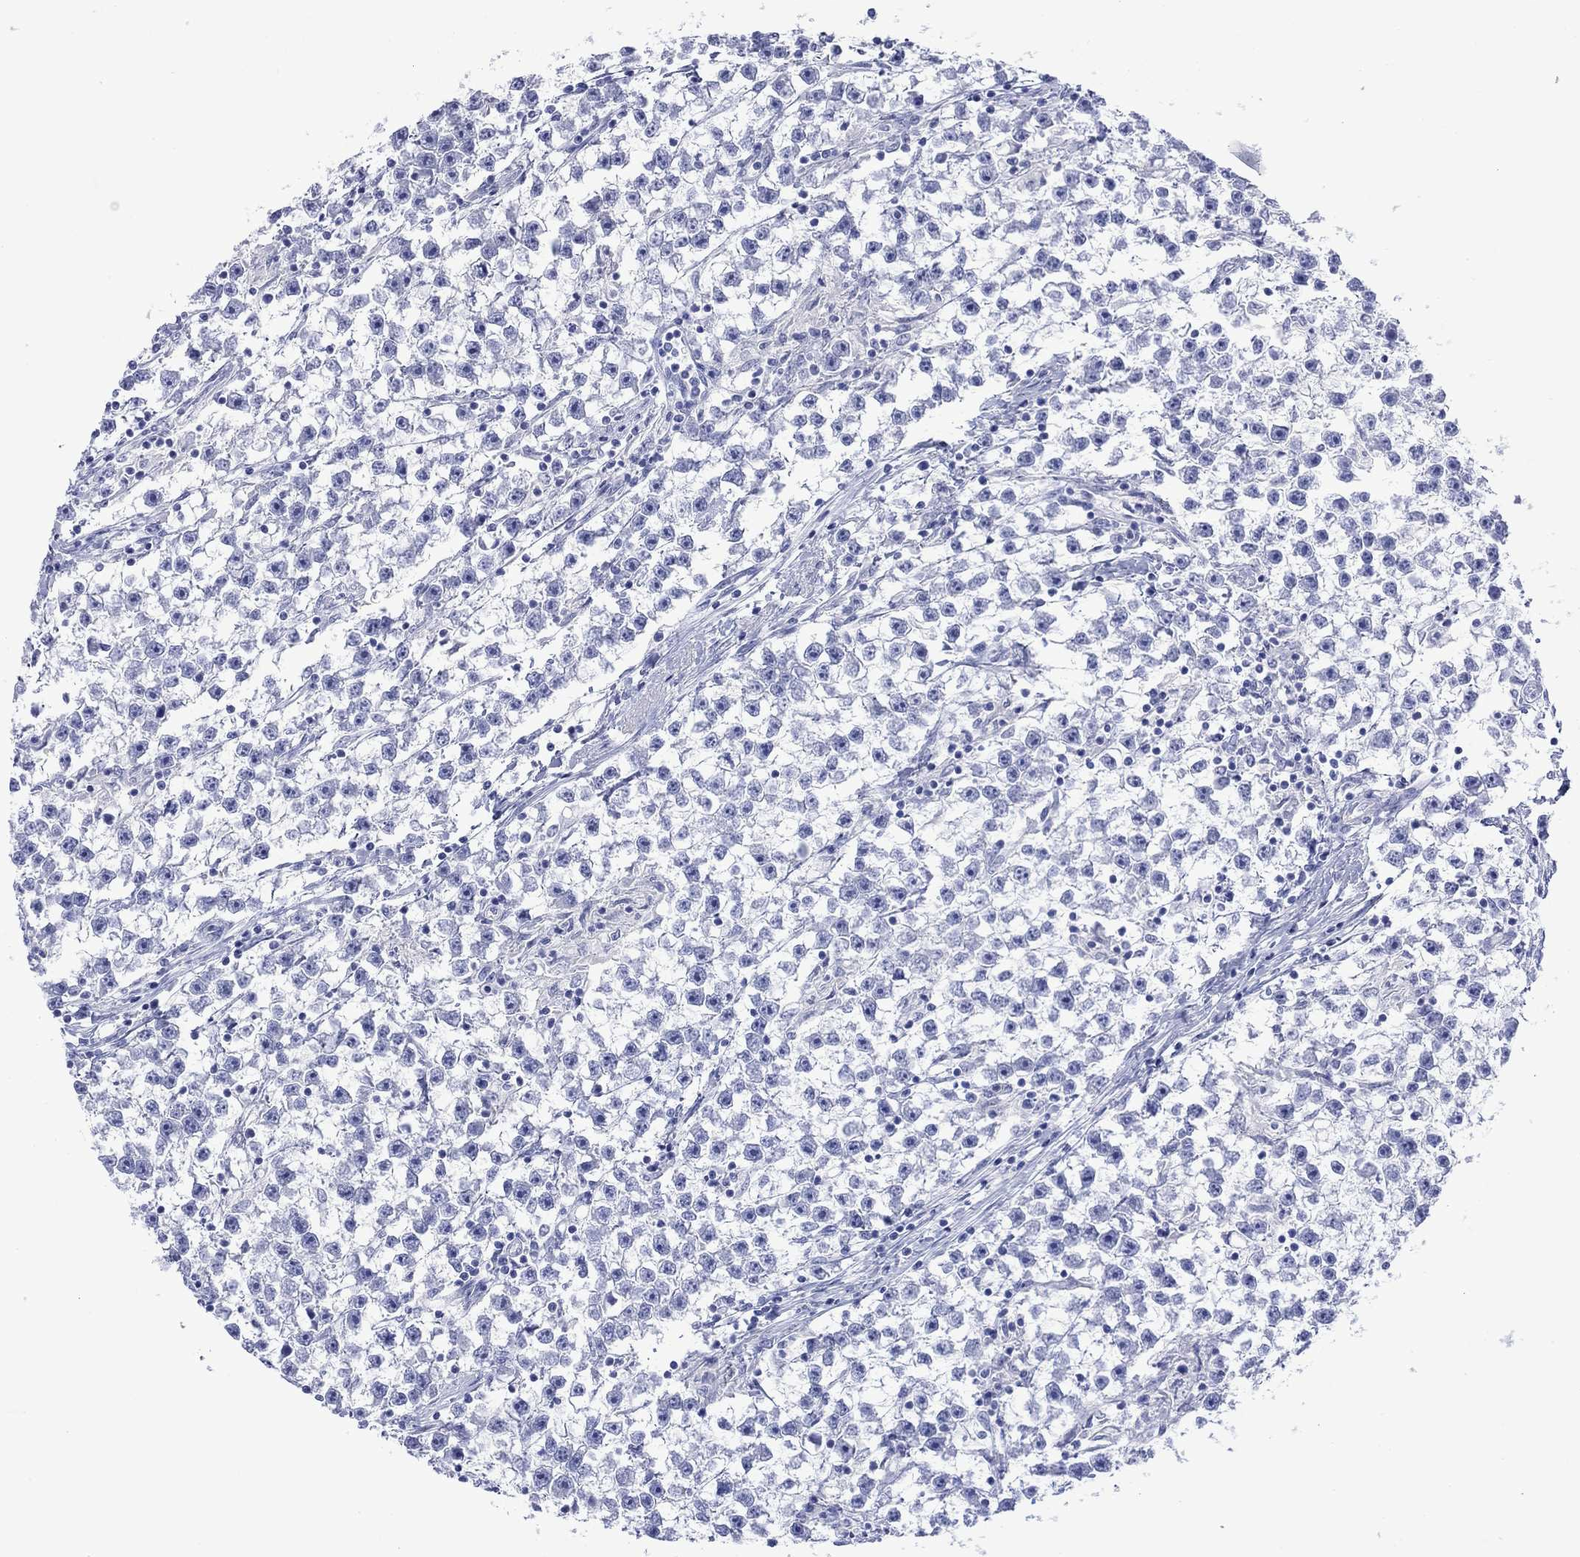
{"staining": {"intensity": "negative", "quantity": "none", "location": "none"}, "tissue": "testis cancer", "cell_type": "Tumor cells", "image_type": "cancer", "snomed": [{"axis": "morphology", "description": "Seminoma, NOS"}, {"axis": "topography", "description": "Testis"}], "caption": "This is an immunohistochemistry (IHC) micrograph of testis cancer. There is no positivity in tumor cells.", "gene": "MLANA", "patient": {"sex": "male", "age": 59}}